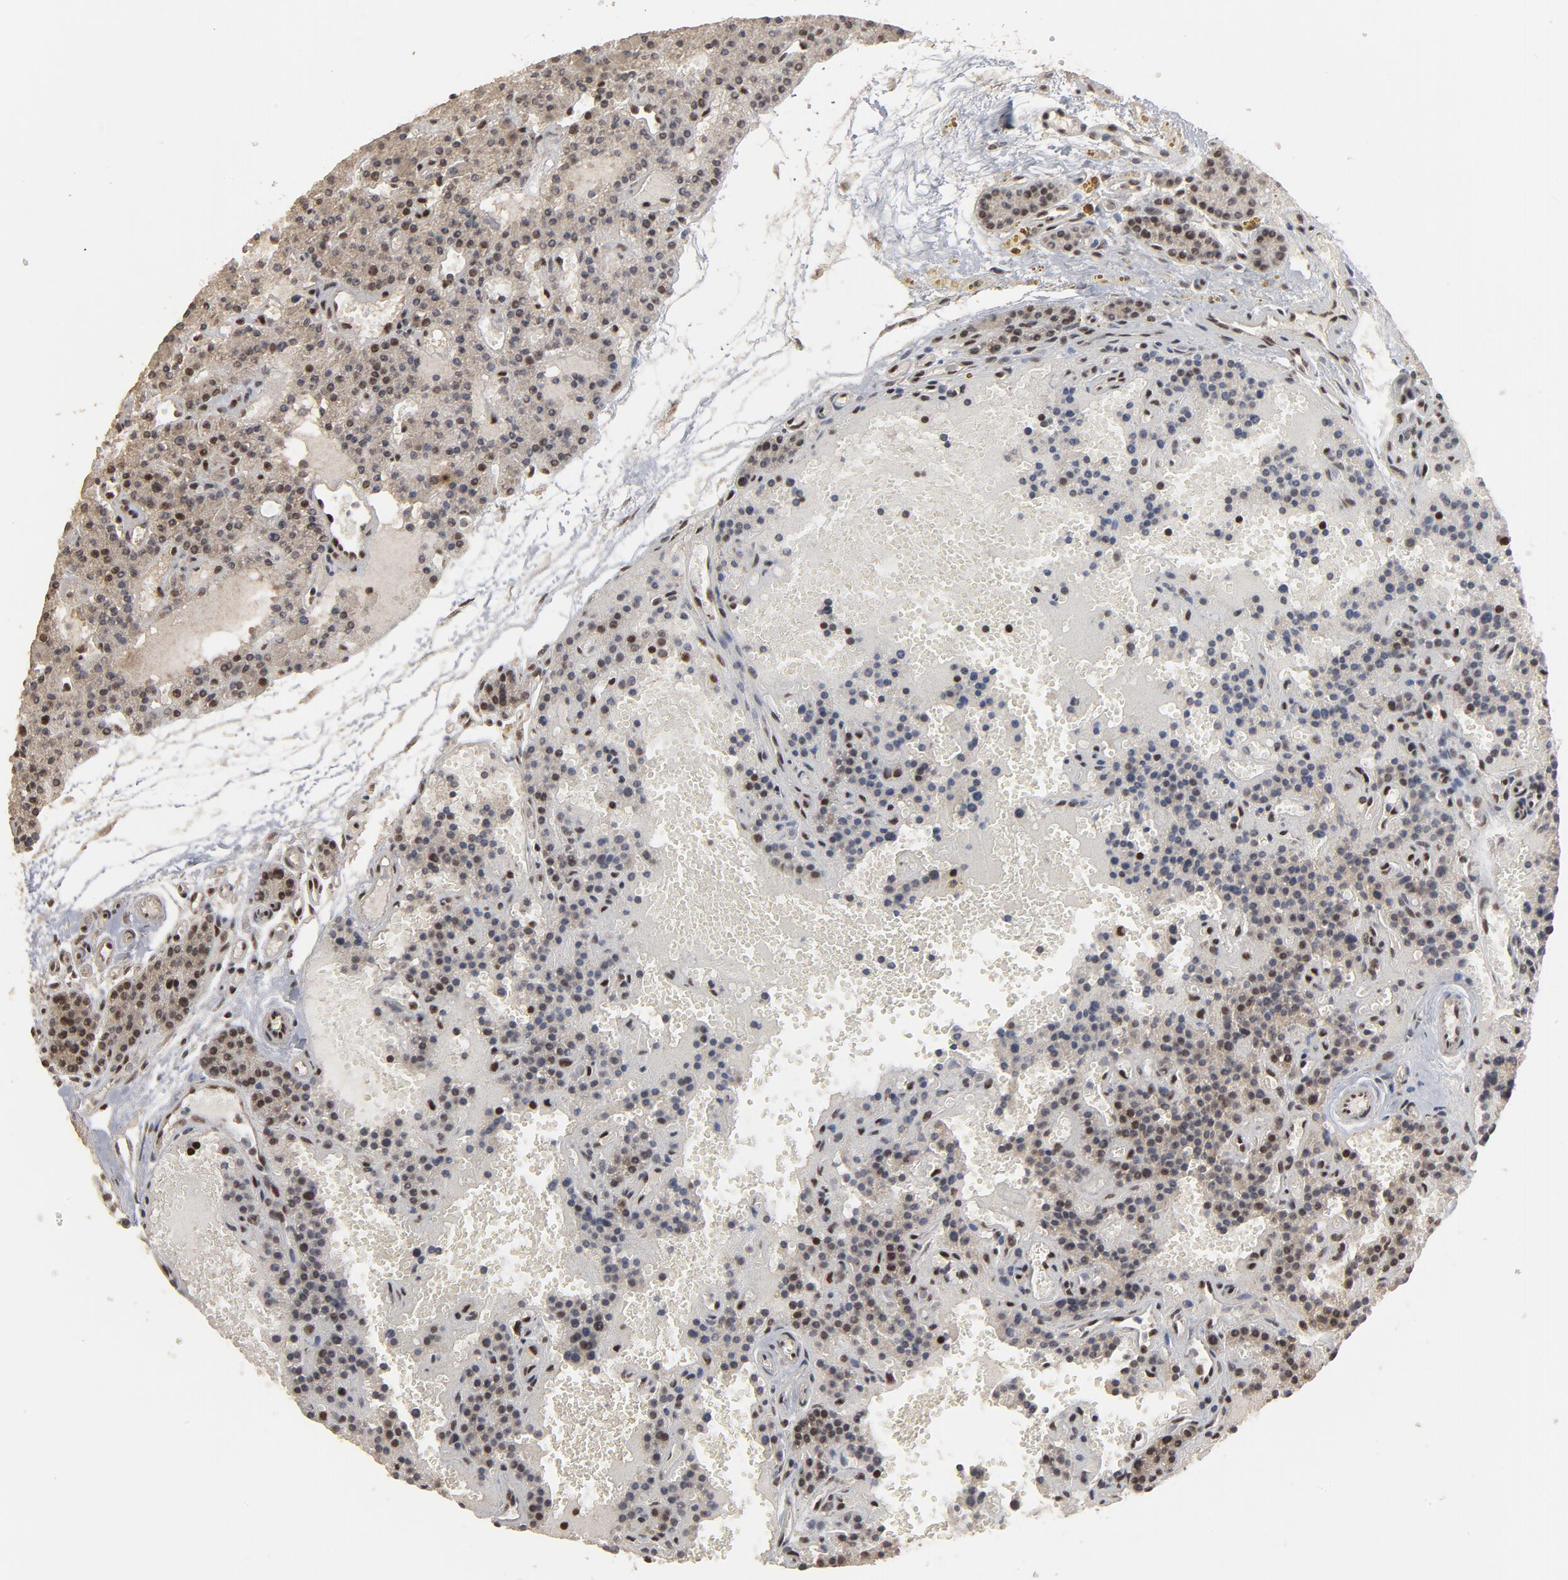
{"staining": {"intensity": "strong", "quantity": ">75%", "location": "cytoplasmic/membranous,nuclear"}, "tissue": "parathyroid gland", "cell_type": "Glandular cells", "image_type": "normal", "snomed": [{"axis": "morphology", "description": "Normal tissue, NOS"}, {"axis": "topography", "description": "Parathyroid gland"}], "caption": "IHC micrograph of normal parathyroid gland: parathyroid gland stained using IHC reveals high levels of strong protein expression localized specifically in the cytoplasmic/membranous,nuclear of glandular cells, appearing as a cytoplasmic/membranous,nuclear brown color.", "gene": "TP53RK", "patient": {"sex": "male", "age": 25}}